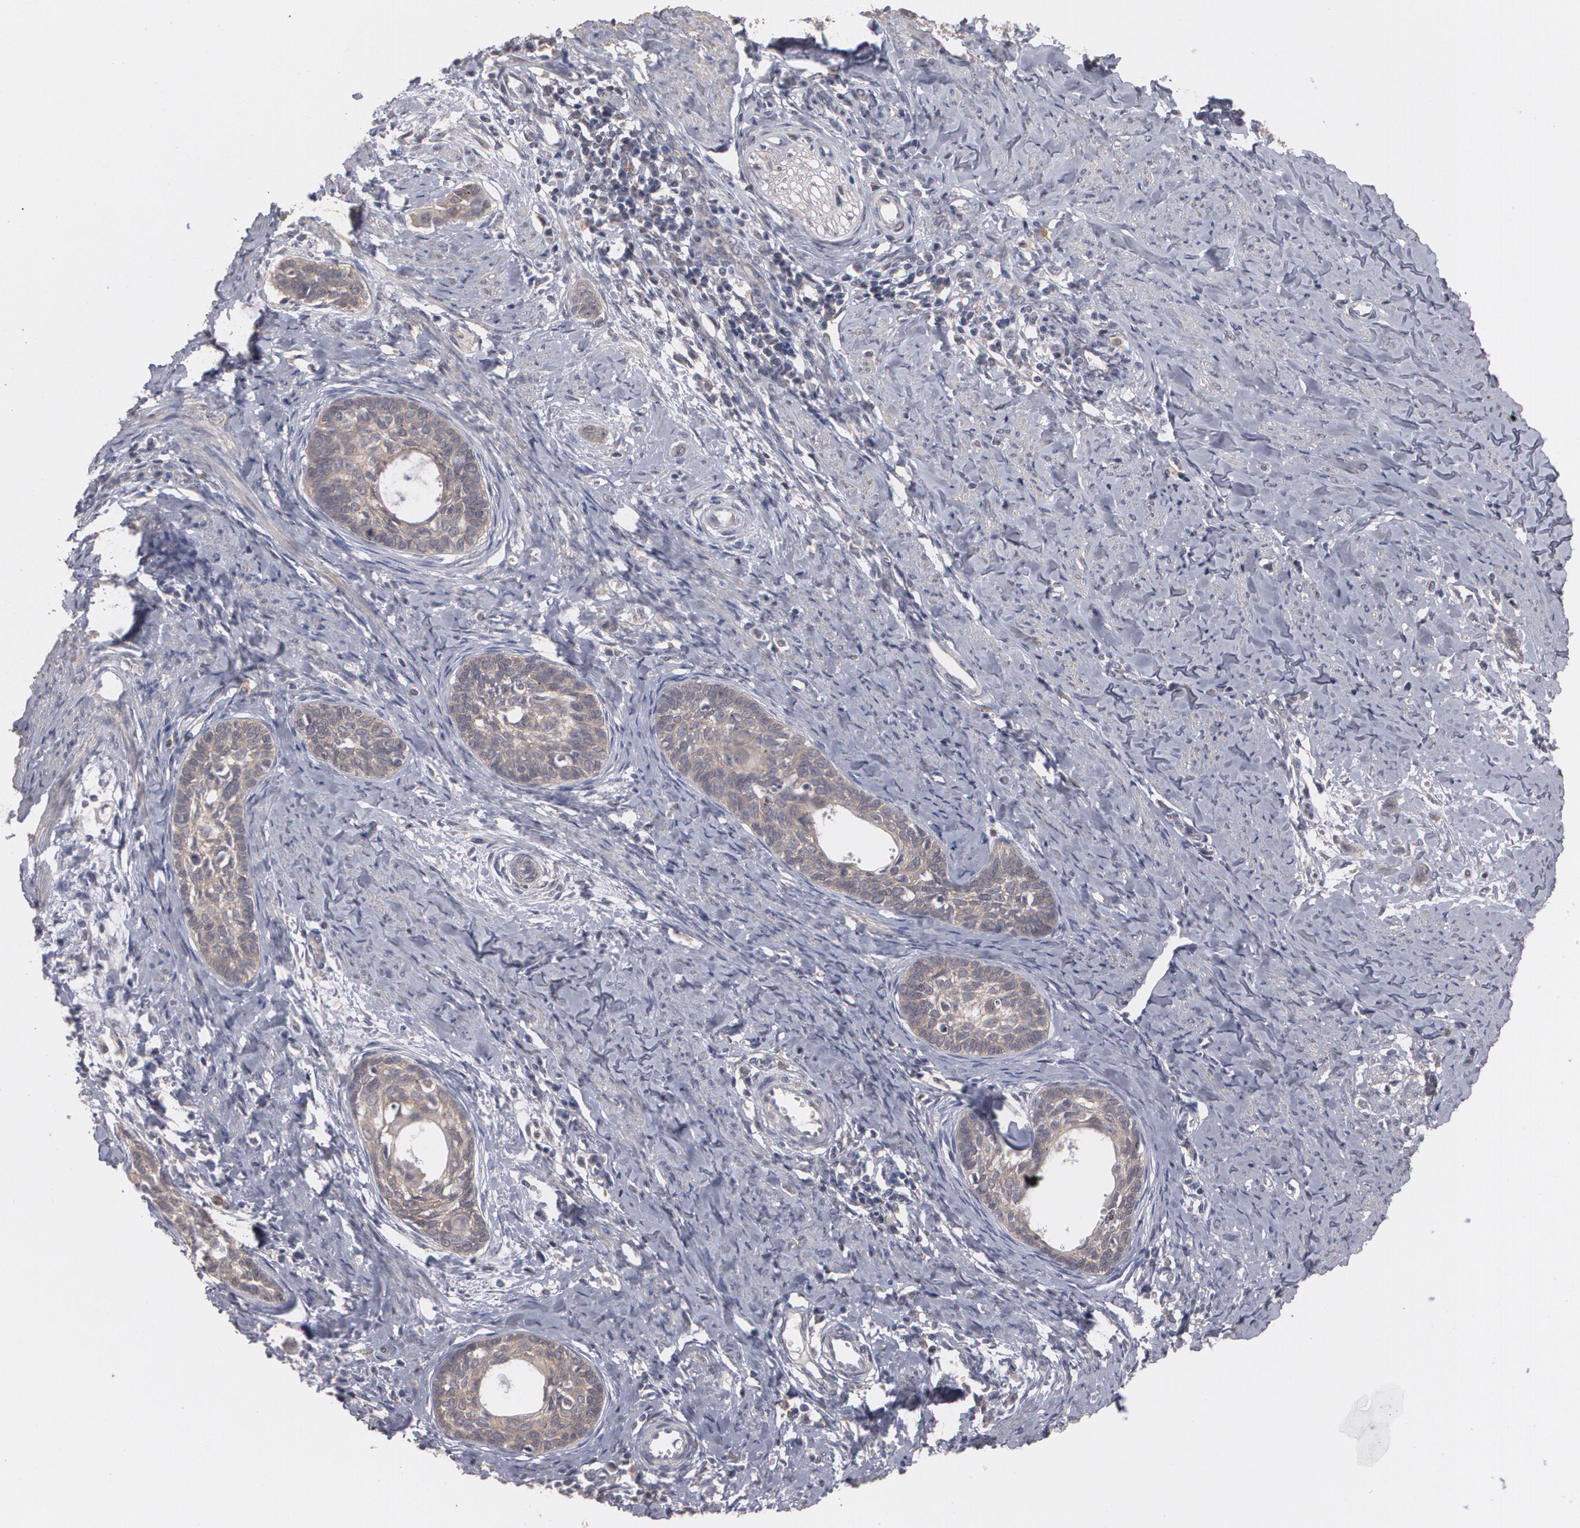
{"staining": {"intensity": "moderate", "quantity": ">75%", "location": "cytoplasmic/membranous"}, "tissue": "cervical cancer", "cell_type": "Tumor cells", "image_type": "cancer", "snomed": [{"axis": "morphology", "description": "Squamous cell carcinoma, NOS"}, {"axis": "topography", "description": "Cervix"}], "caption": "High-power microscopy captured an IHC histopathology image of squamous cell carcinoma (cervical), revealing moderate cytoplasmic/membranous expression in approximately >75% of tumor cells.", "gene": "ARF6", "patient": {"sex": "female", "age": 33}}